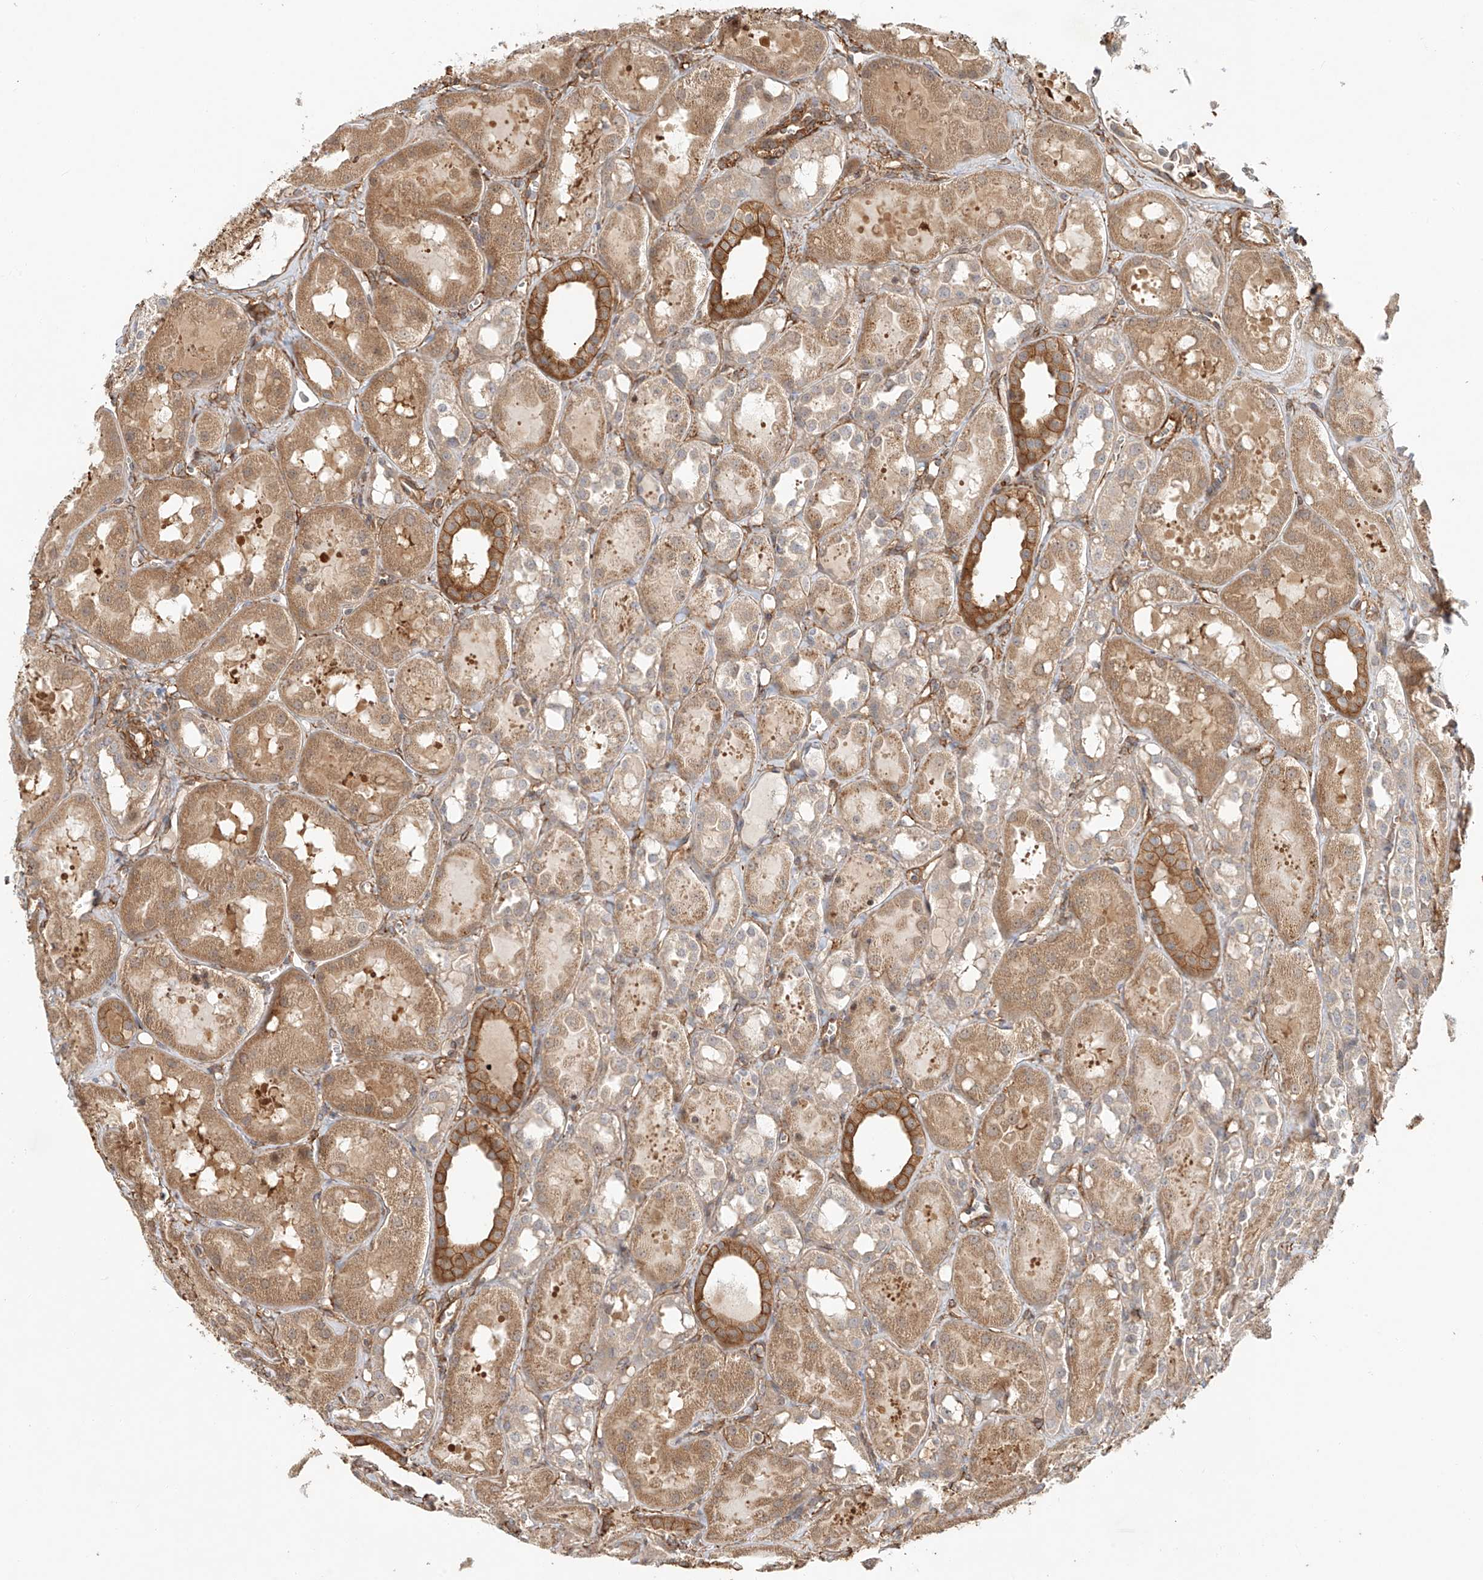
{"staining": {"intensity": "moderate", "quantity": "25%-75%", "location": "cytoplasmic/membranous"}, "tissue": "kidney", "cell_type": "Cells in glomeruli", "image_type": "normal", "snomed": [{"axis": "morphology", "description": "Normal tissue, NOS"}, {"axis": "topography", "description": "Kidney"}], "caption": "A high-resolution image shows IHC staining of benign kidney, which shows moderate cytoplasmic/membranous expression in approximately 25%-75% of cells in glomeruli.", "gene": "CSMD3", "patient": {"sex": "male", "age": 16}}